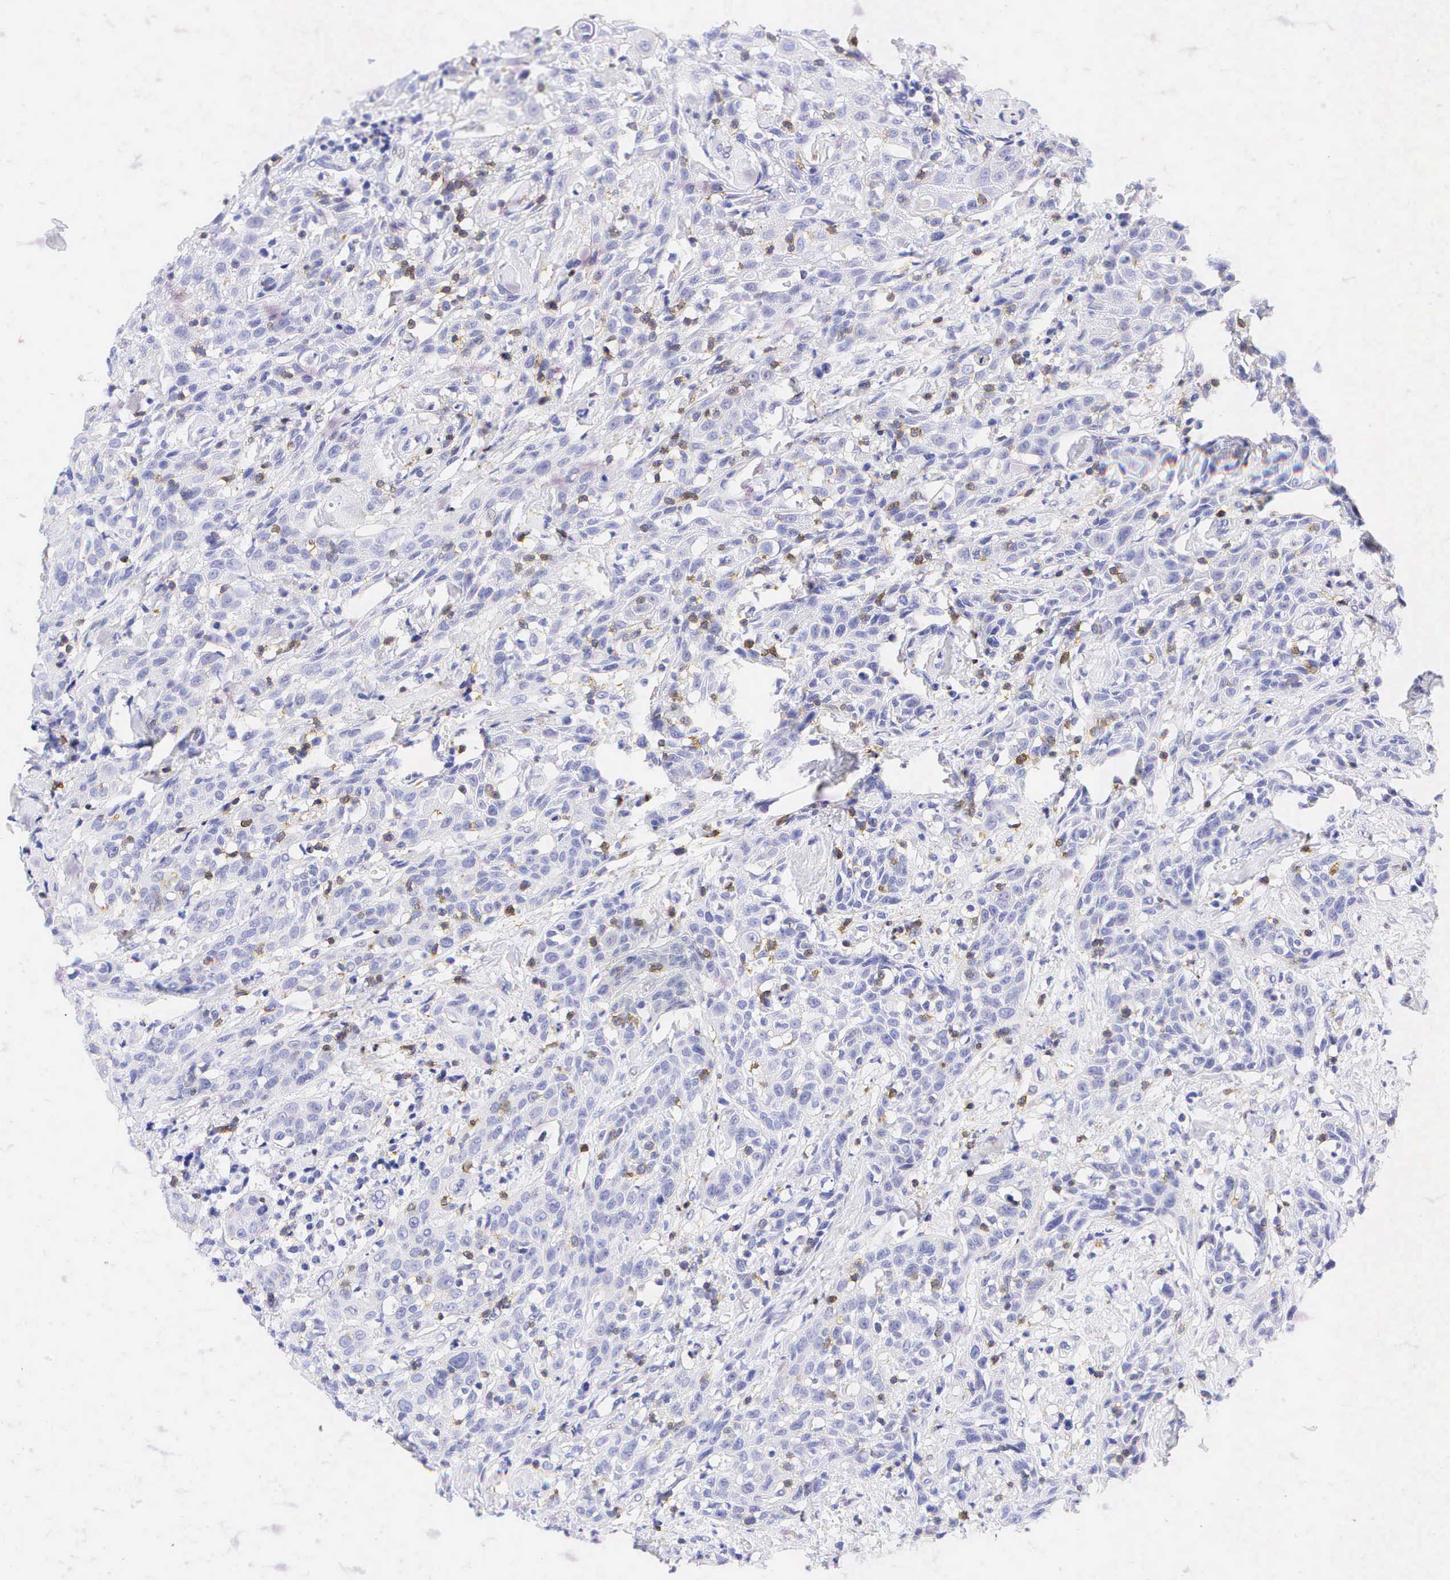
{"staining": {"intensity": "negative", "quantity": "none", "location": "none"}, "tissue": "head and neck cancer", "cell_type": "Tumor cells", "image_type": "cancer", "snomed": [{"axis": "morphology", "description": "Squamous cell carcinoma, NOS"}, {"axis": "topography", "description": "Oral tissue"}, {"axis": "topography", "description": "Head-Neck"}], "caption": "Immunohistochemical staining of human head and neck cancer (squamous cell carcinoma) exhibits no significant expression in tumor cells.", "gene": "CD3E", "patient": {"sex": "female", "age": 82}}